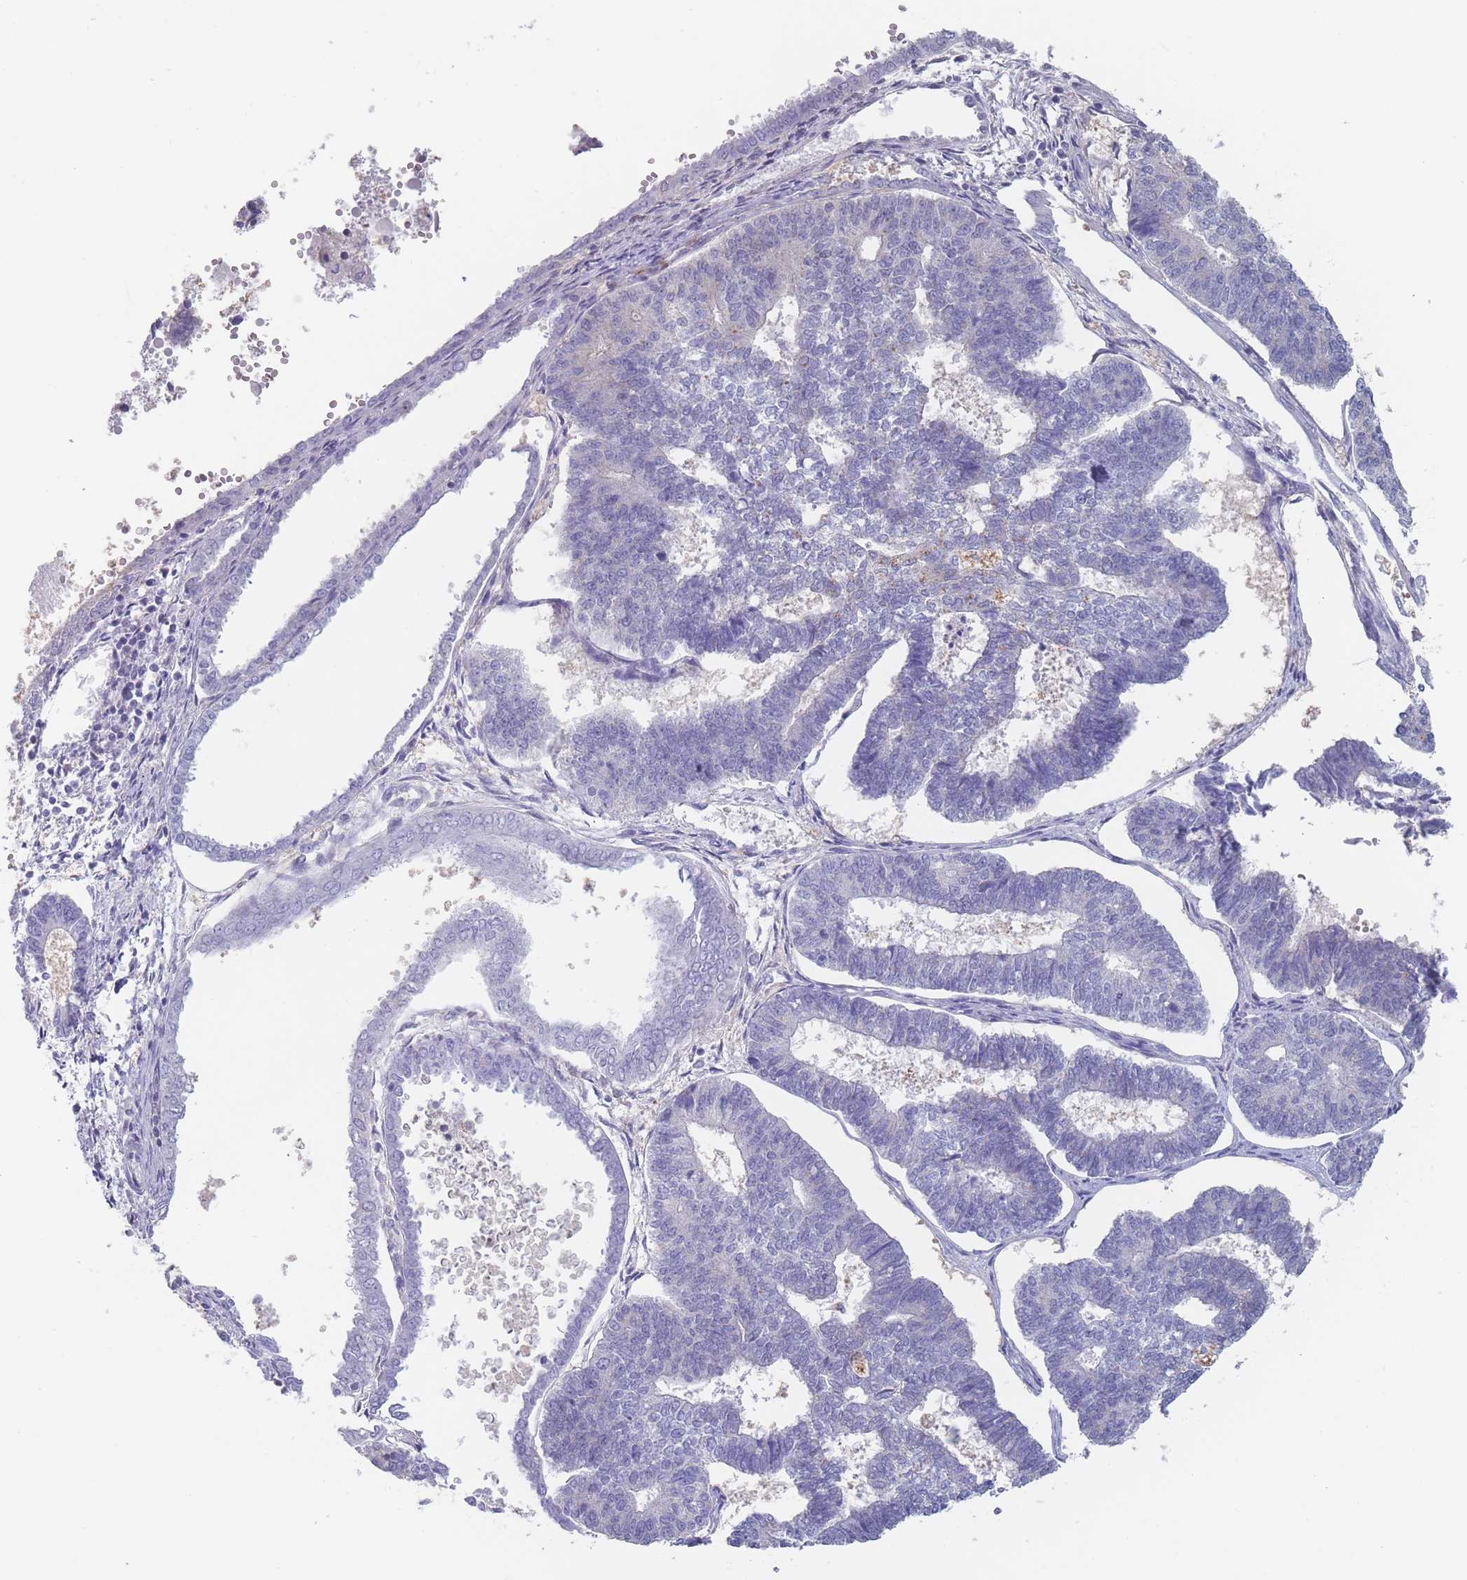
{"staining": {"intensity": "negative", "quantity": "none", "location": "none"}, "tissue": "endometrial cancer", "cell_type": "Tumor cells", "image_type": "cancer", "snomed": [{"axis": "morphology", "description": "Adenocarcinoma, NOS"}, {"axis": "topography", "description": "Endometrium"}], "caption": "There is no significant expression in tumor cells of endometrial adenocarcinoma.", "gene": "CYP51A1", "patient": {"sex": "female", "age": 70}}